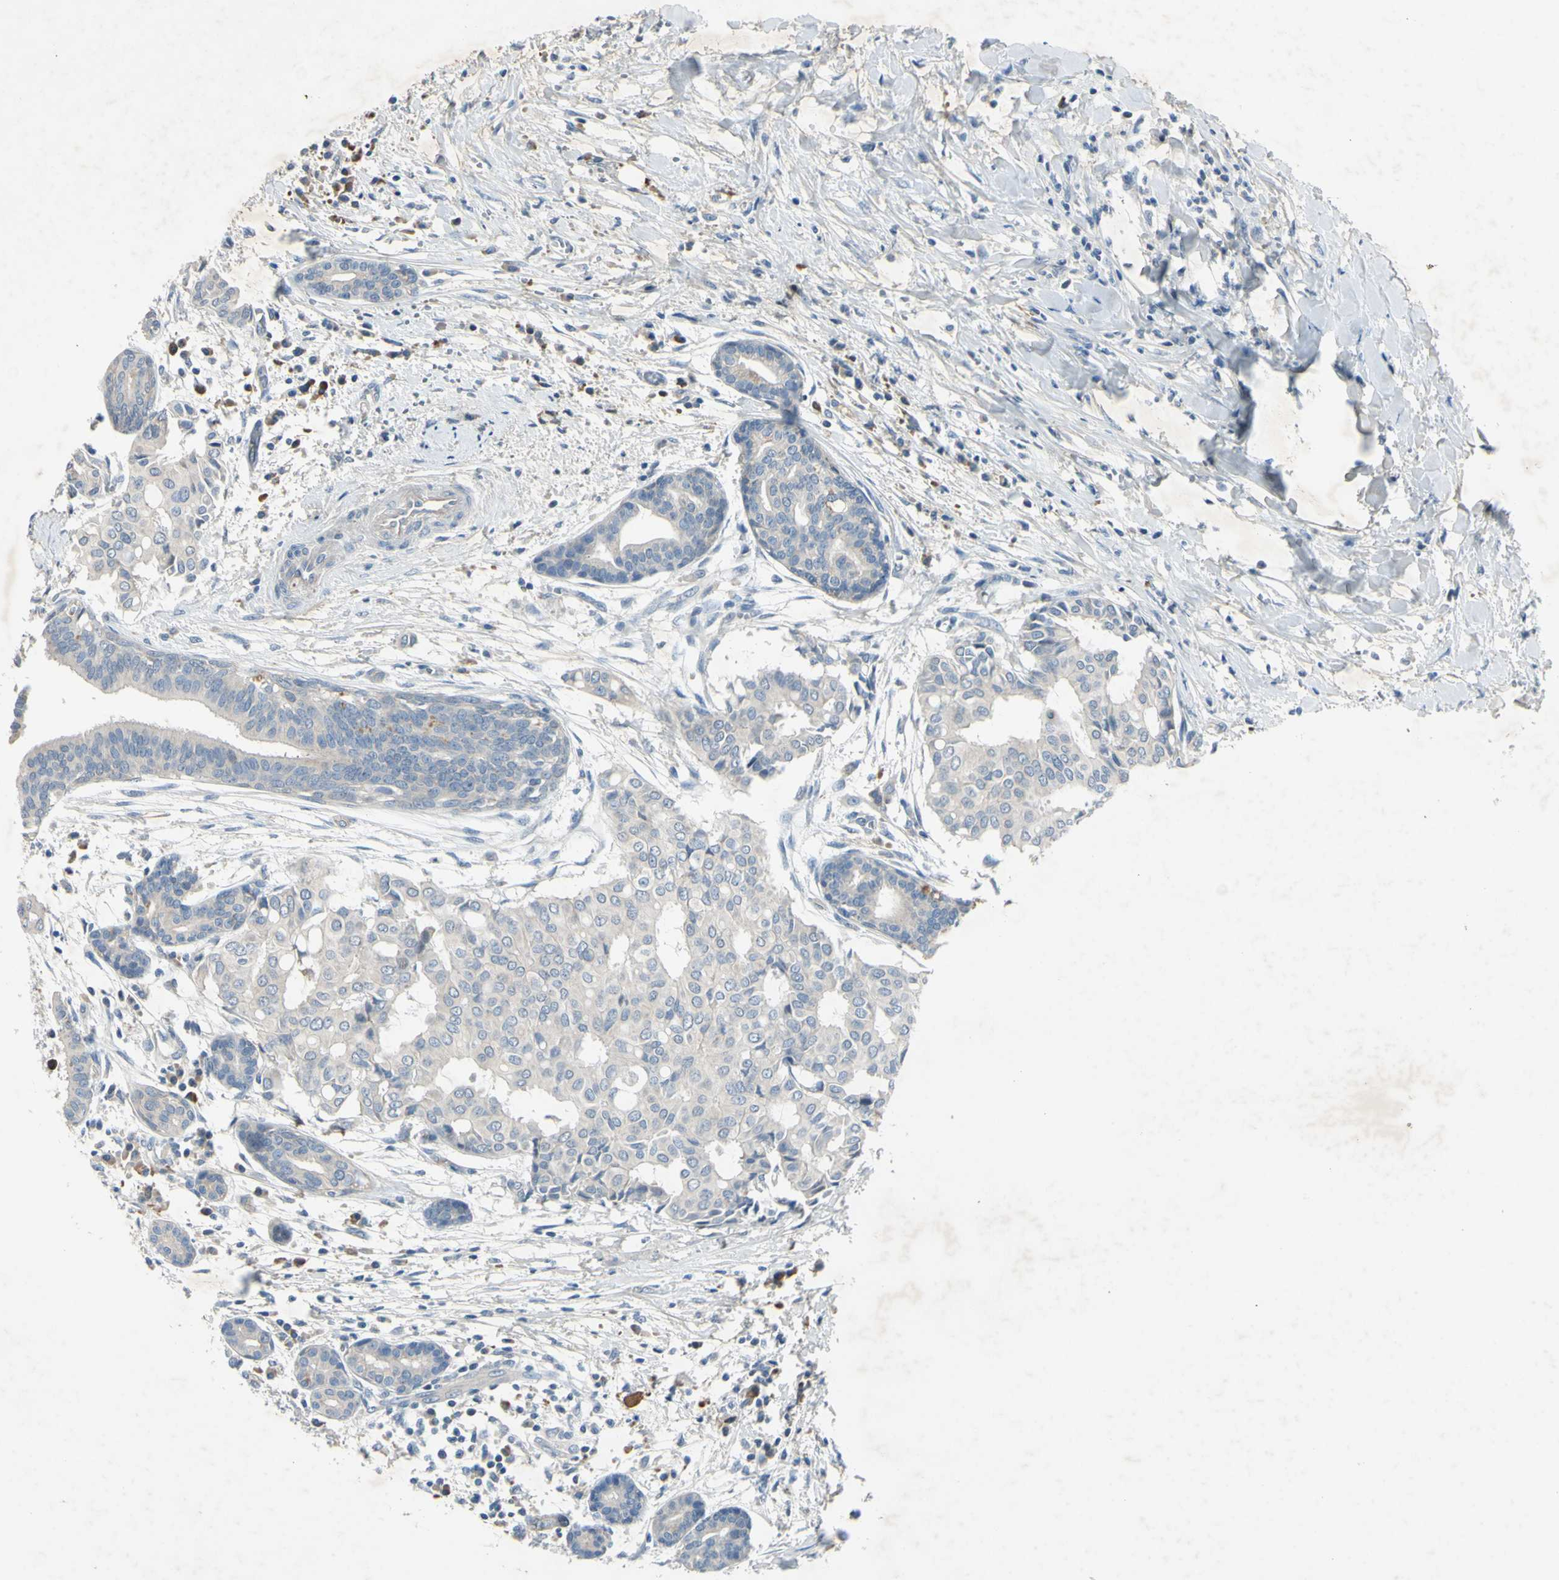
{"staining": {"intensity": "negative", "quantity": "none", "location": "none"}, "tissue": "head and neck cancer", "cell_type": "Tumor cells", "image_type": "cancer", "snomed": [{"axis": "morphology", "description": "Adenocarcinoma, NOS"}, {"axis": "topography", "description": "Salivary gland"}, {"axis": "topography", "description": "Head-Neck"}], "caption": "The micrograph shows no significant positivity in tumor cells of head and neck adenocarcinoma. (Brightfield microscopy of DAB (3,3'-diaminobenzidine) IHC at high magnification).", "gene": "AATK", "patient": {"sex": "female", "age": 59}}